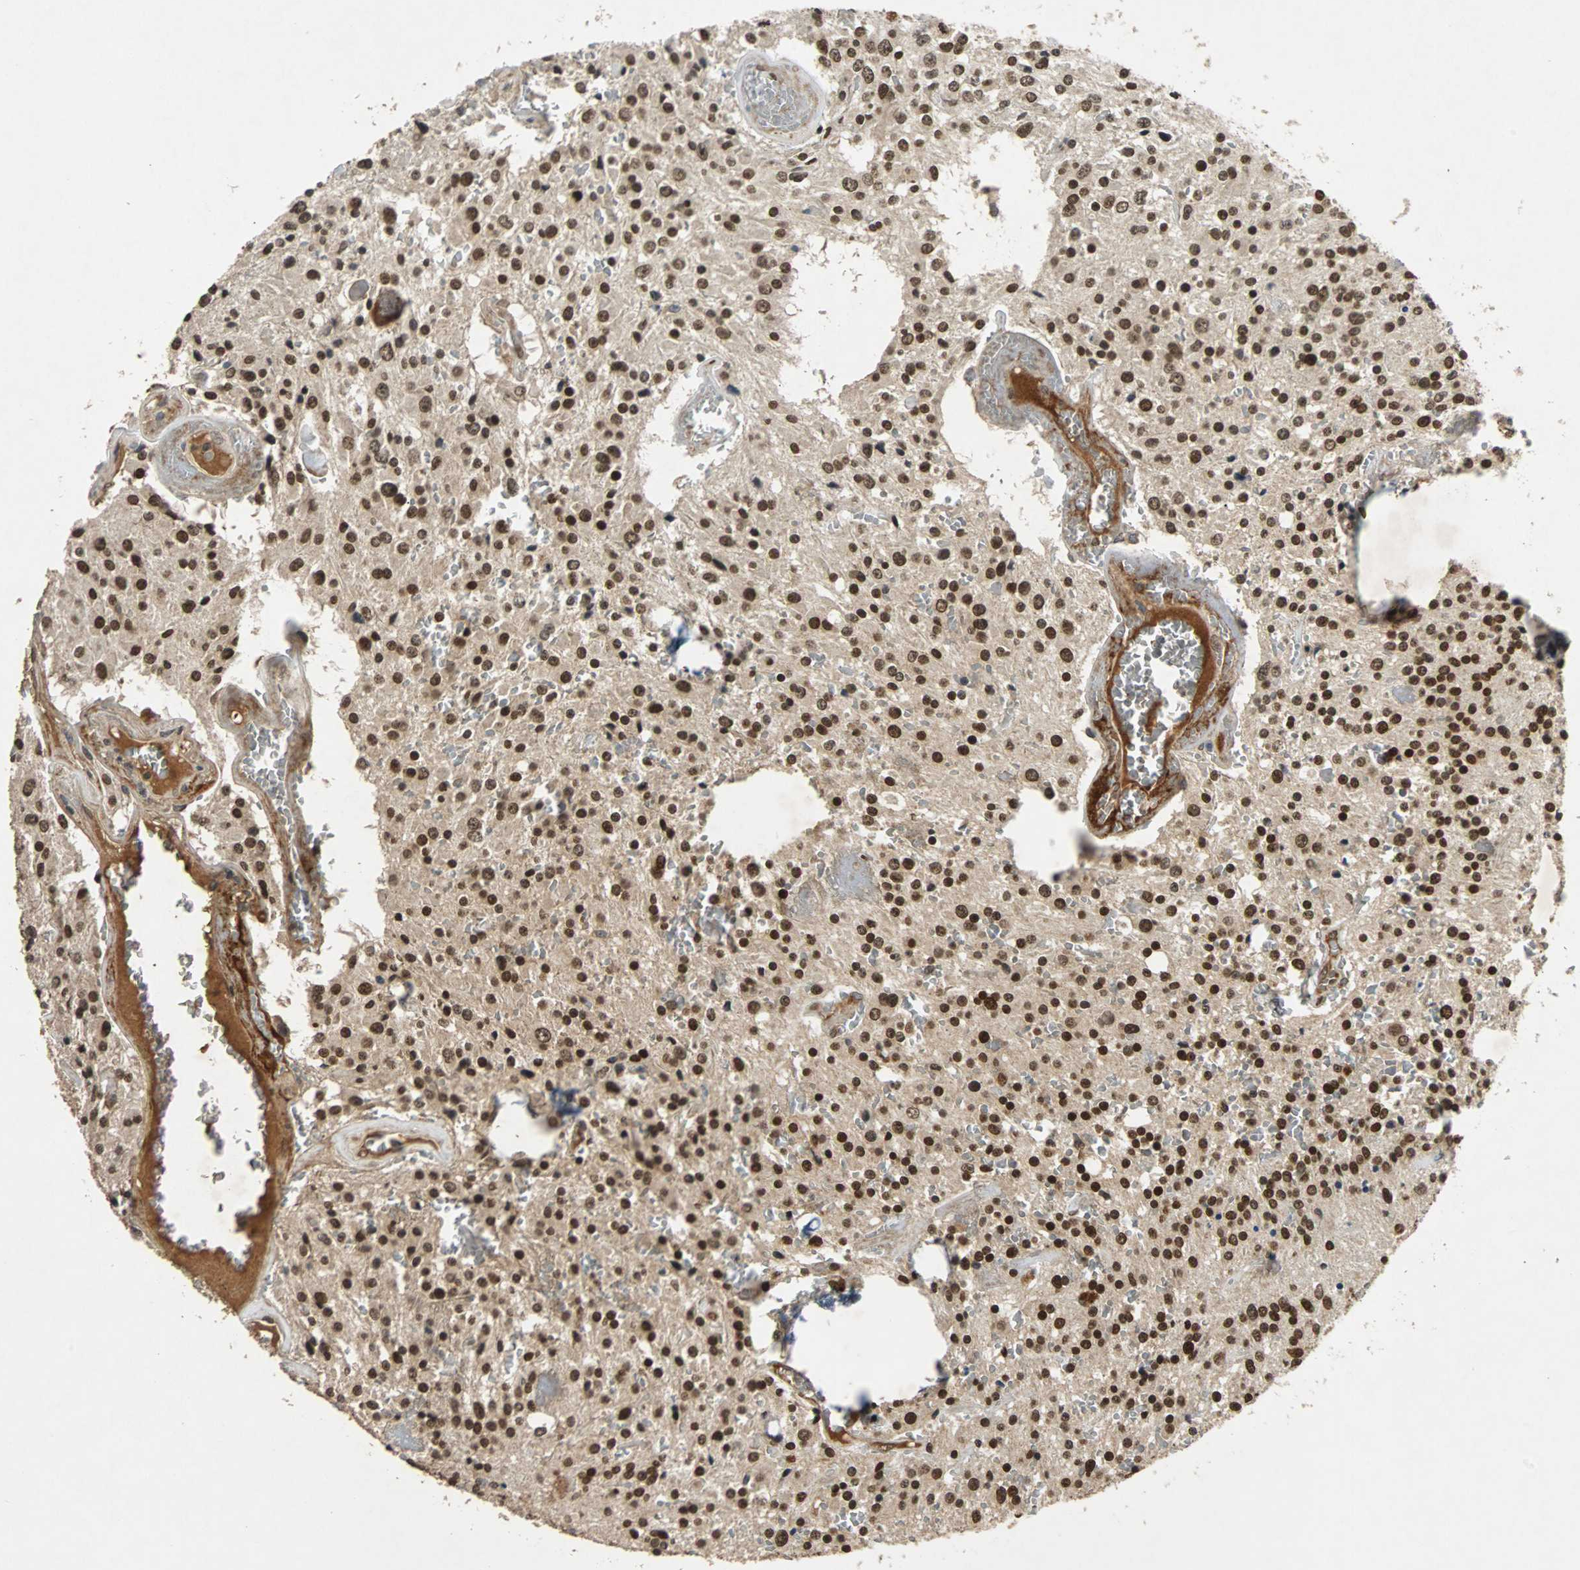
{"staining": {"intensity": "strong", "quantity": ">75%", "location": "nuclear"}, "tissue": "glioma", "cell_type": "Tumor cells", "image_type": "cancer", "snomed": [{"axis": "morphology", "description": "Glioma, malignant, Low grade"}, {"axis": "topography", "description": "Brain"}], "caption": "Malignant low-grade glioma stained with immunohistochemistry (IHC) demonstrates strong nuclear positivity in about >75% of tumor cells.", "gene": "PHC1", "patient": {"sex": "male", "age": 58}}